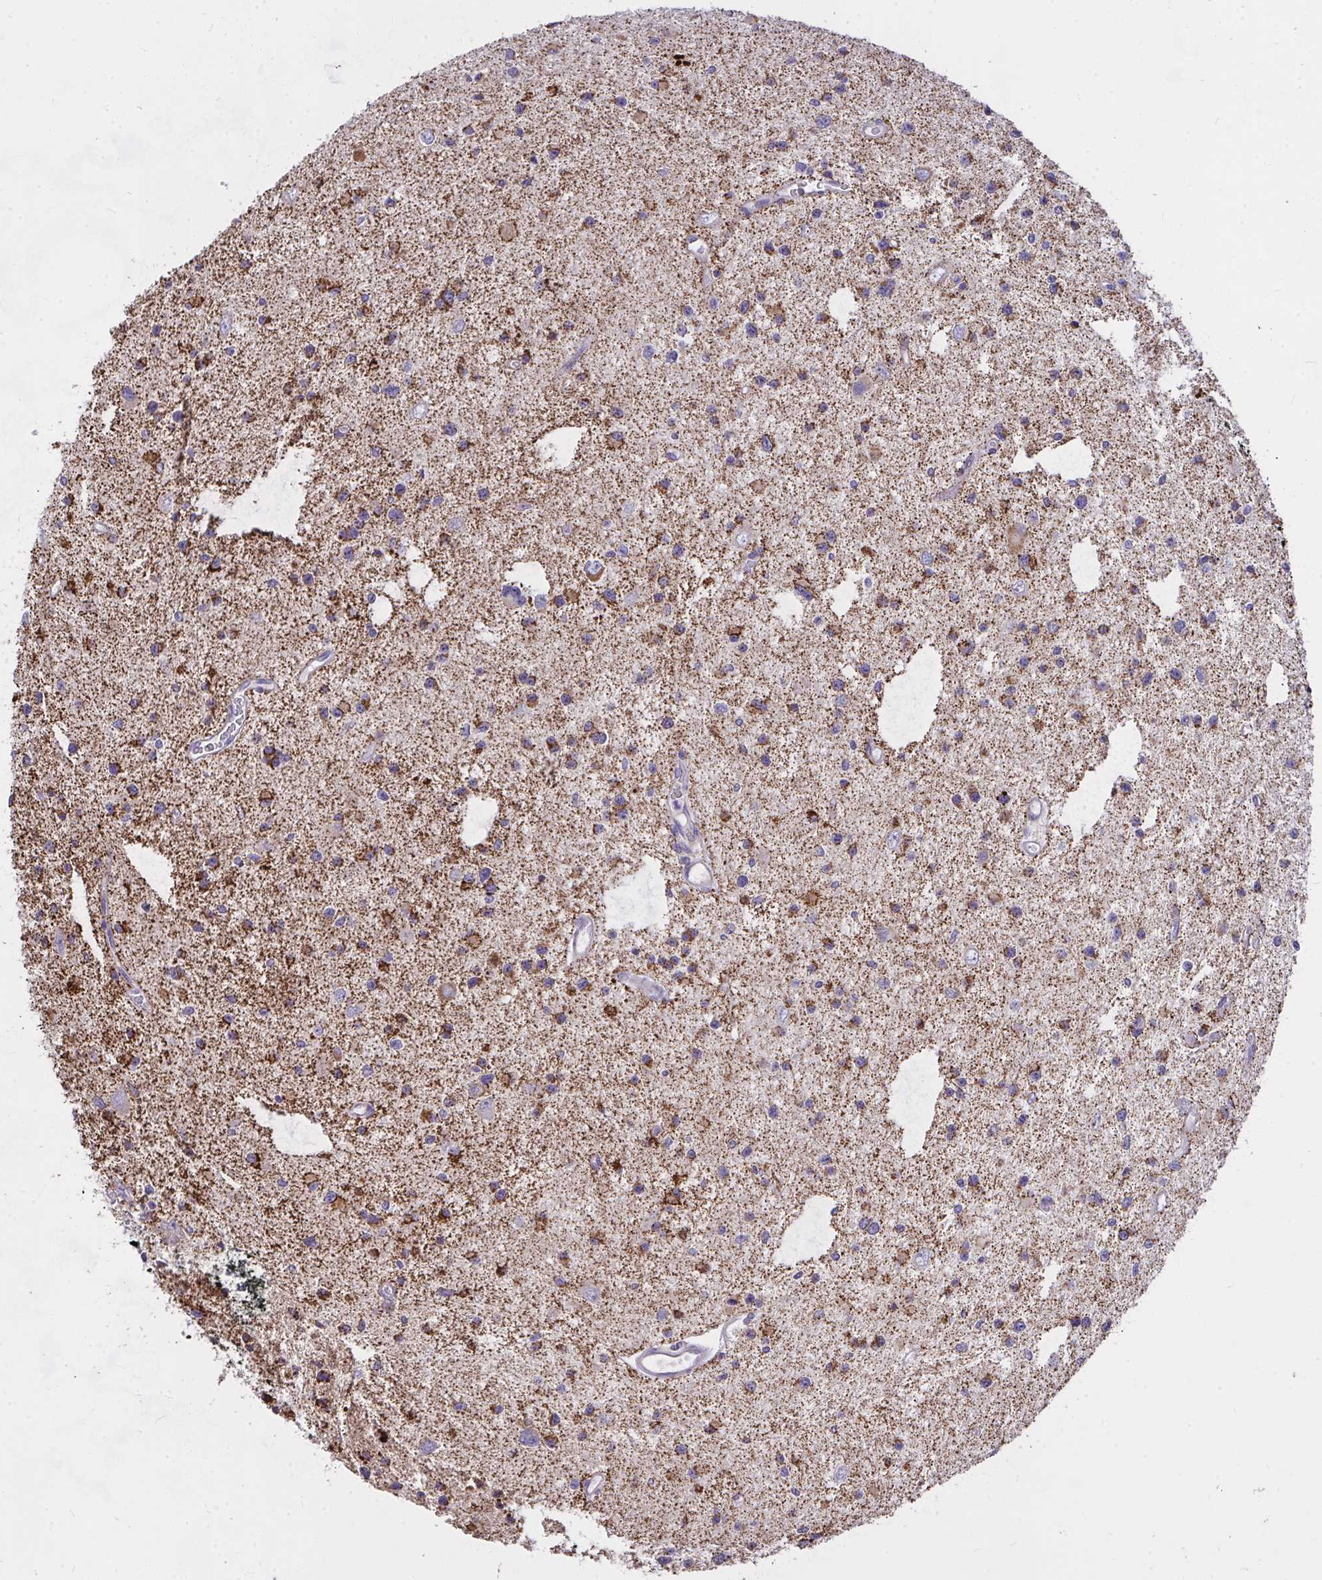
{"staining": {"intensity": "moderate", "quantity": ">75%", "location": "cytoplasmic/membranous"}, "tissue": "glioma", "cell_type": "Tumor cells", "image_type": "cancer", "snomed": [{"axis": "morphology", "description": "Glioma, malignant, Low grade"}, {"axis": "topography", "description": "Brain"}], "caption": "This is an image of immunohistochemistry staining of glioma, which shows moderate expression in the cytoplasmic/membranous of tumor cells.", "gene": "CEP63", "patient": {"sex": "male", "age": 43}}